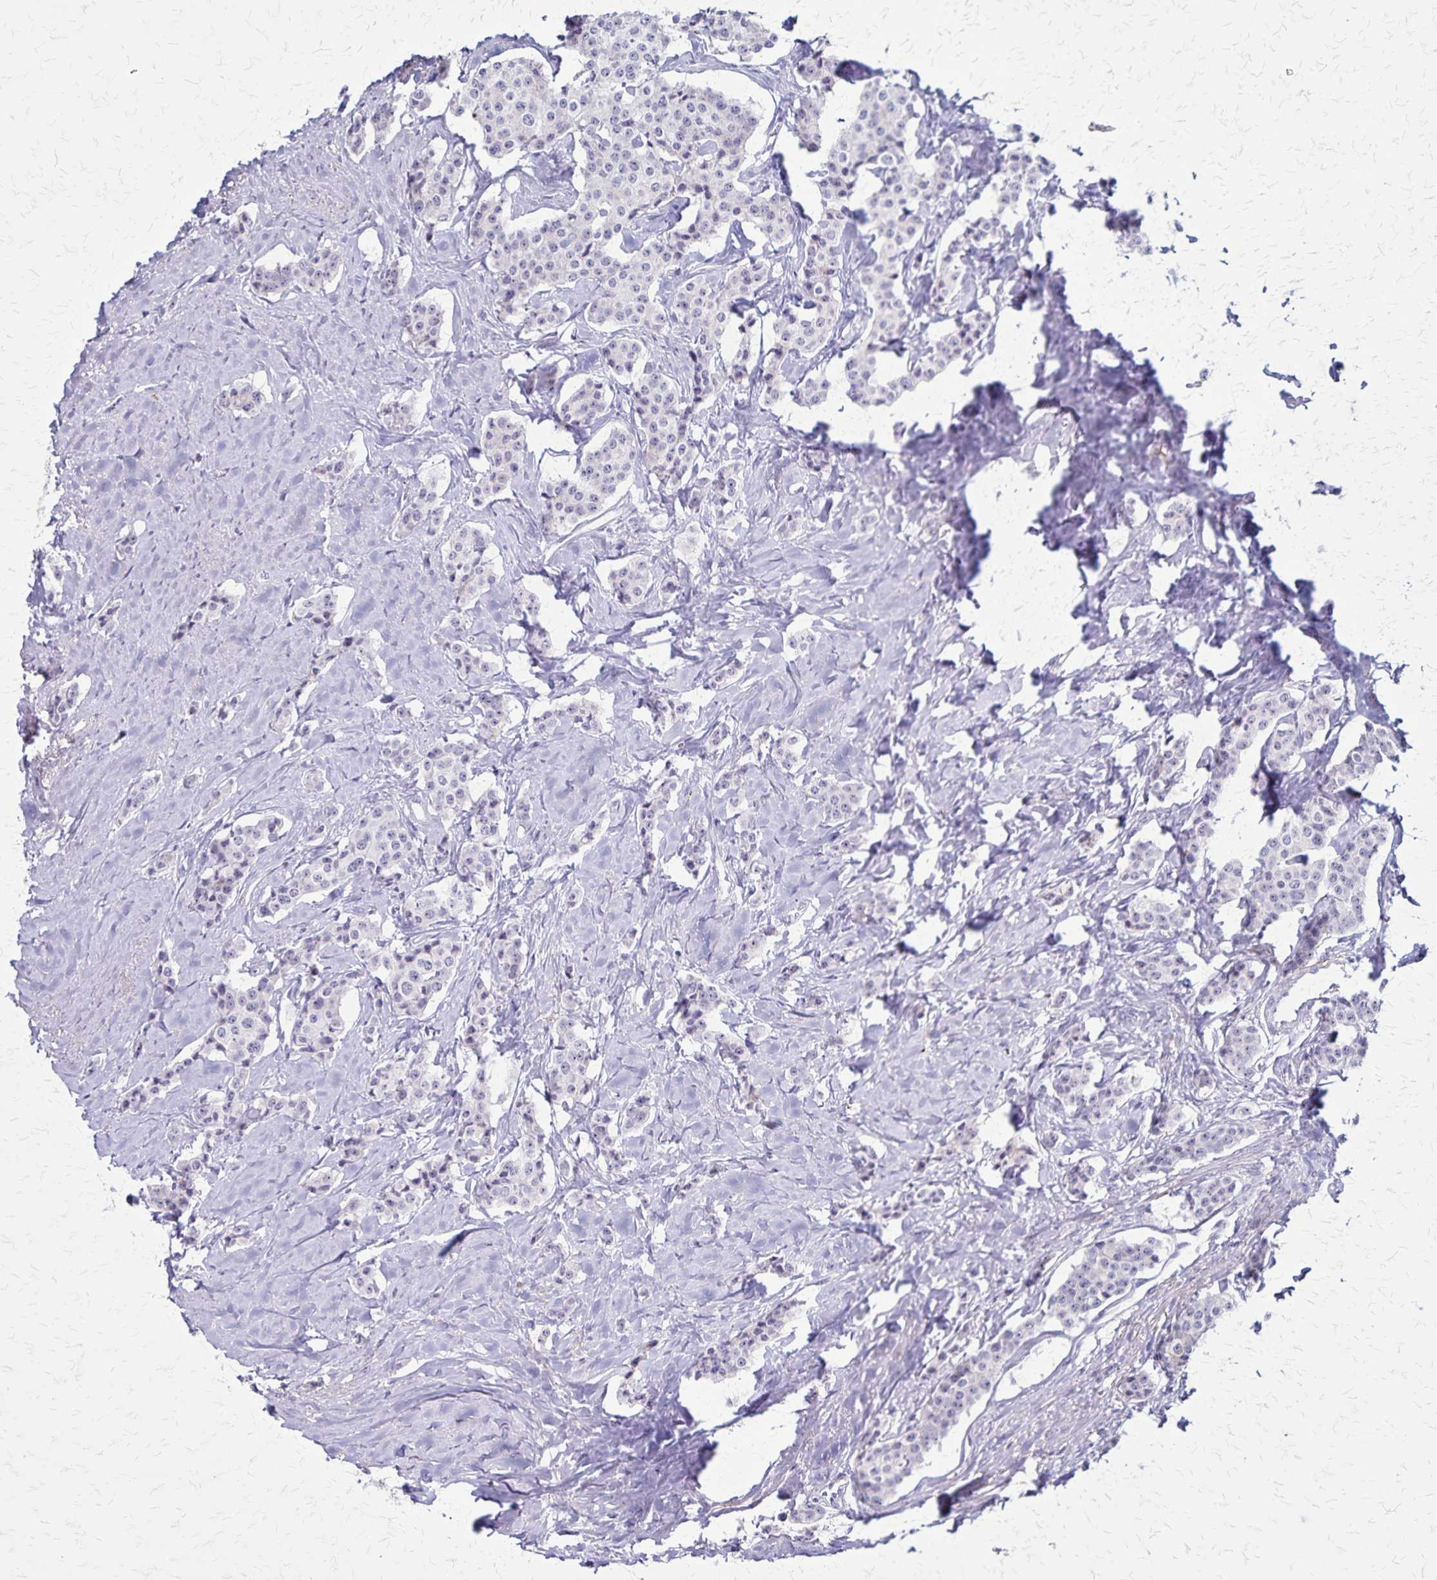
{"staining": {"intensity": "negative", "quantity": "none", "location": "none"}, "tissue": "carcinoid", "cell_type": "Tumor cells", "image_type": "cancer", "snomed": [{"axis": "morphology", "description": "Carcinoid, malignant, NOS"}, {"axis": "topography", "description": "Small intestine"}], "caption": "Tumor cells are negative for brown protein staining in carcinoid.", "gene": "OR51B5", "patient": {"sex": "female", "age": 64}}